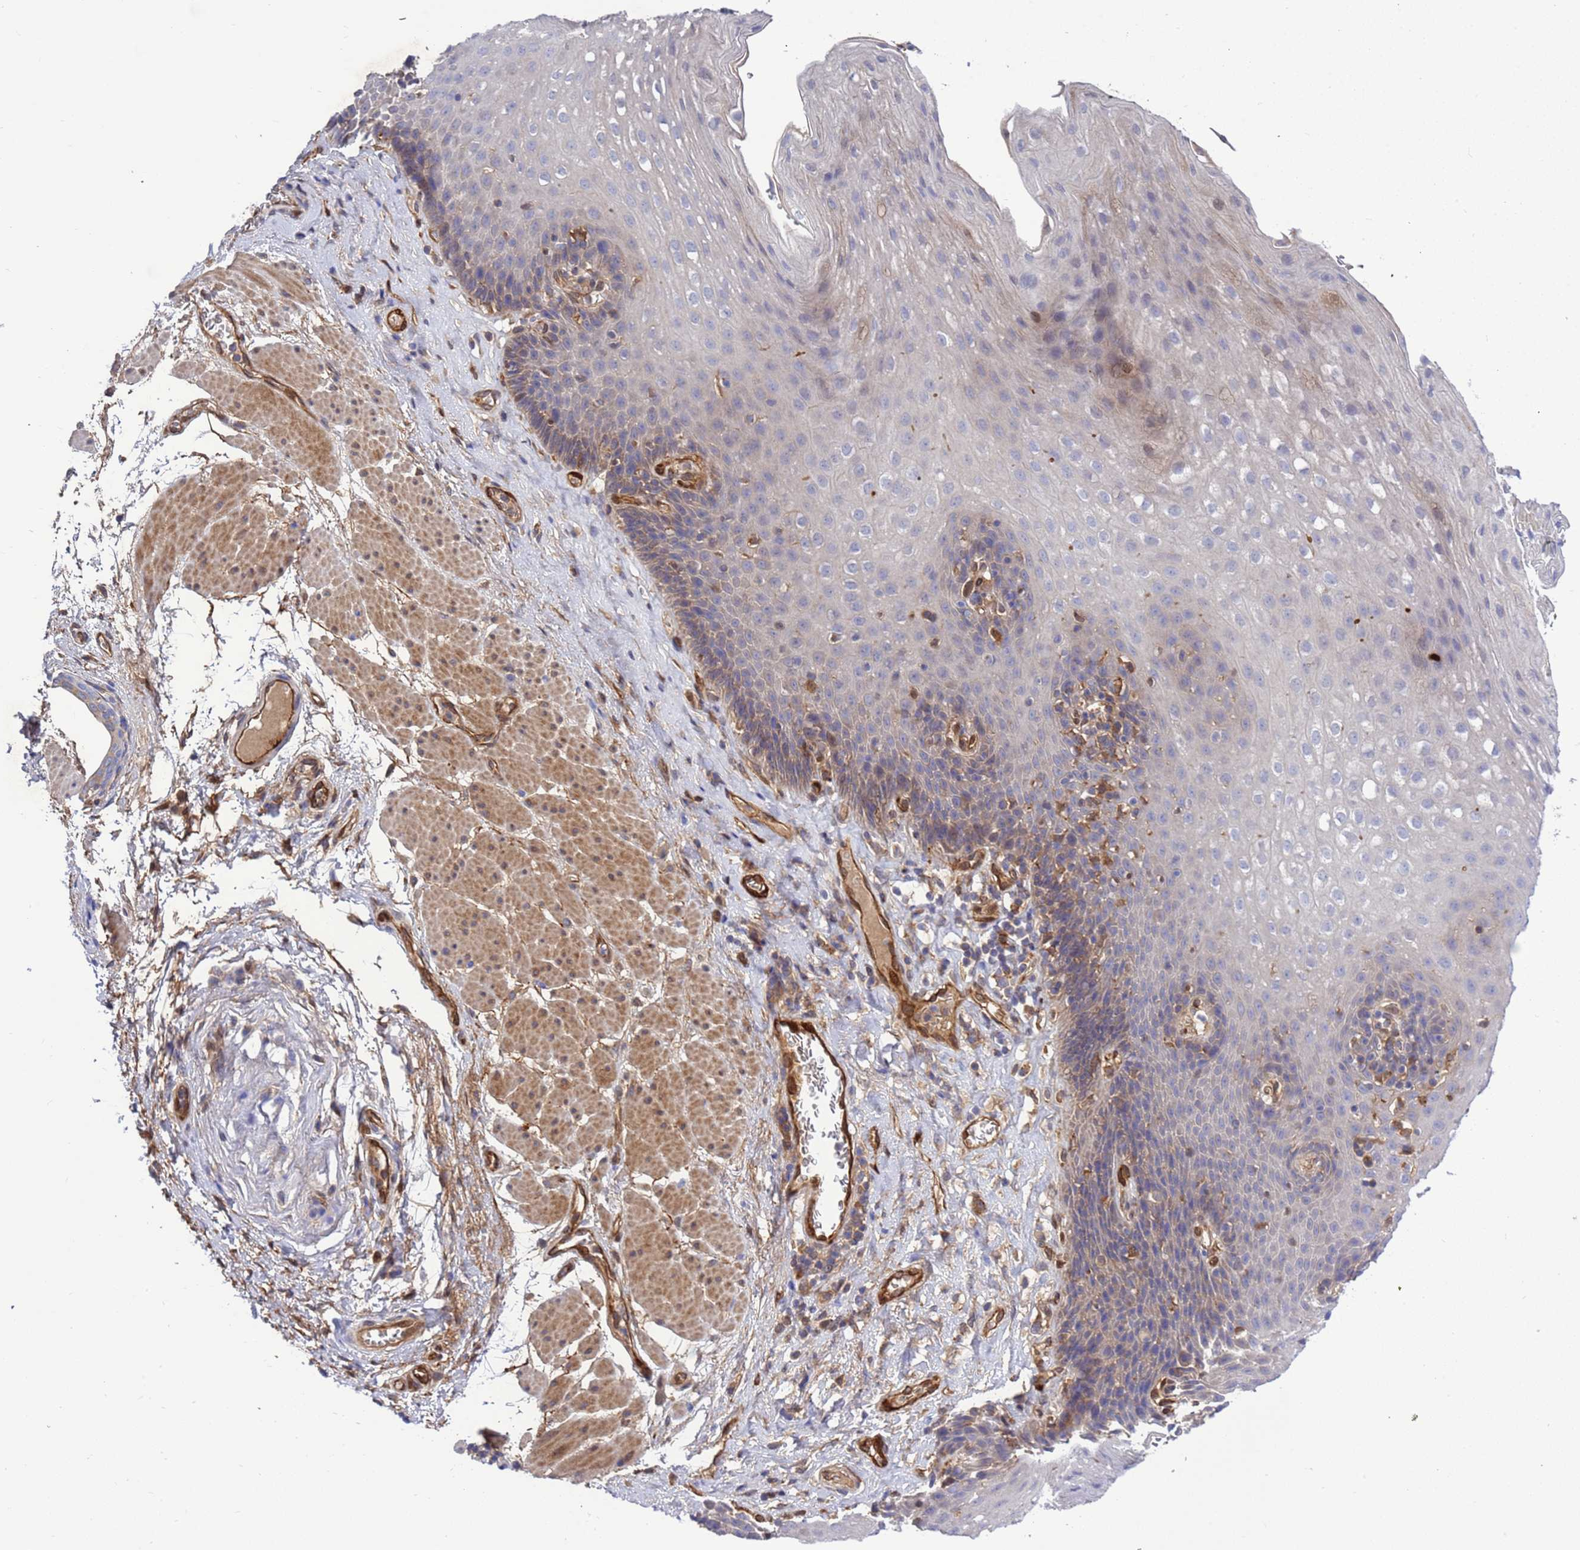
{"staining": {"intensity": "moderate", "quantity": "<25%", "location": "cytoplasmic/membranous,nuclear"}, "tissue": "esophagus", "cell_type": "Squamous epithelial cells", "image_type": "normal", "snomed": [{"axis": "morphology", "description": "Normal tissue, NOS"}, {"axis": "topography", "description": "Esophagus"}], "caption": "The image exhibits a brown stain indicating the presence of a protein in the cytoplasmic/membranous,nuclear of squamous epithelial cells in esophagus. The protein is shown in brown color, while the nuclei are stained blue.", "gene": "FOXRED1", "patient": {"sex": "female", "age": 66}}